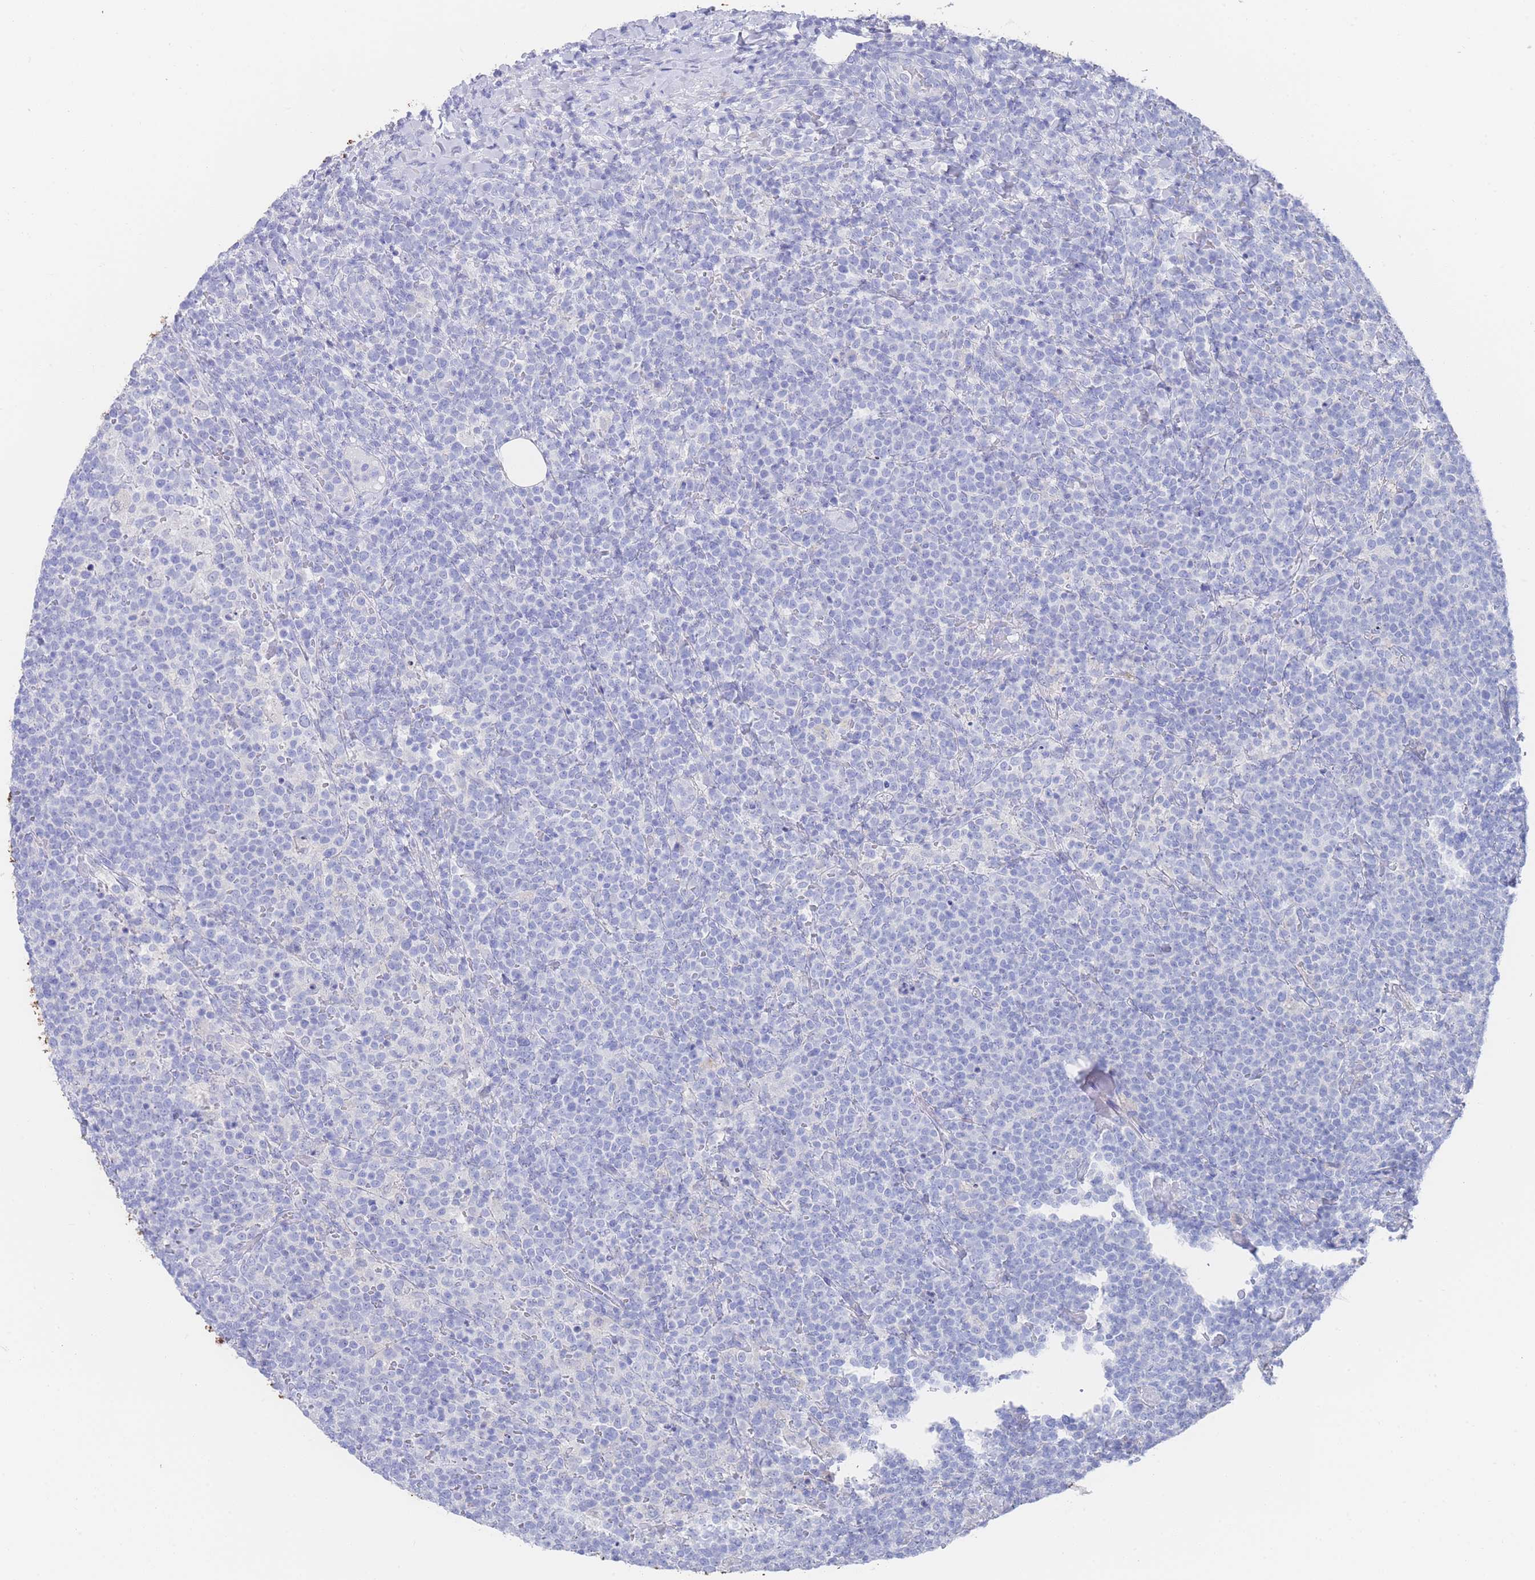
{"staining": {"intensity": "negative", "quantity": "none", "location": "none"}, "tissue": "lymphoma", "cell_type": "Tumor cells", "image_type": "cancer", "snomed": [{"axis": "morphology", "description": "Malignant lymphoma, non-Hodgkin's type, High grade"}, {"axis": "topography", "description": "Lymph node"}], "caption": "Immunohistochemical staining of human lymphoma exhibits no significant positivity in tumor cells. Nuclei are stained in blue.", "gene": "LRRC37A", "patient": {"sex": "male", "age": 61}}